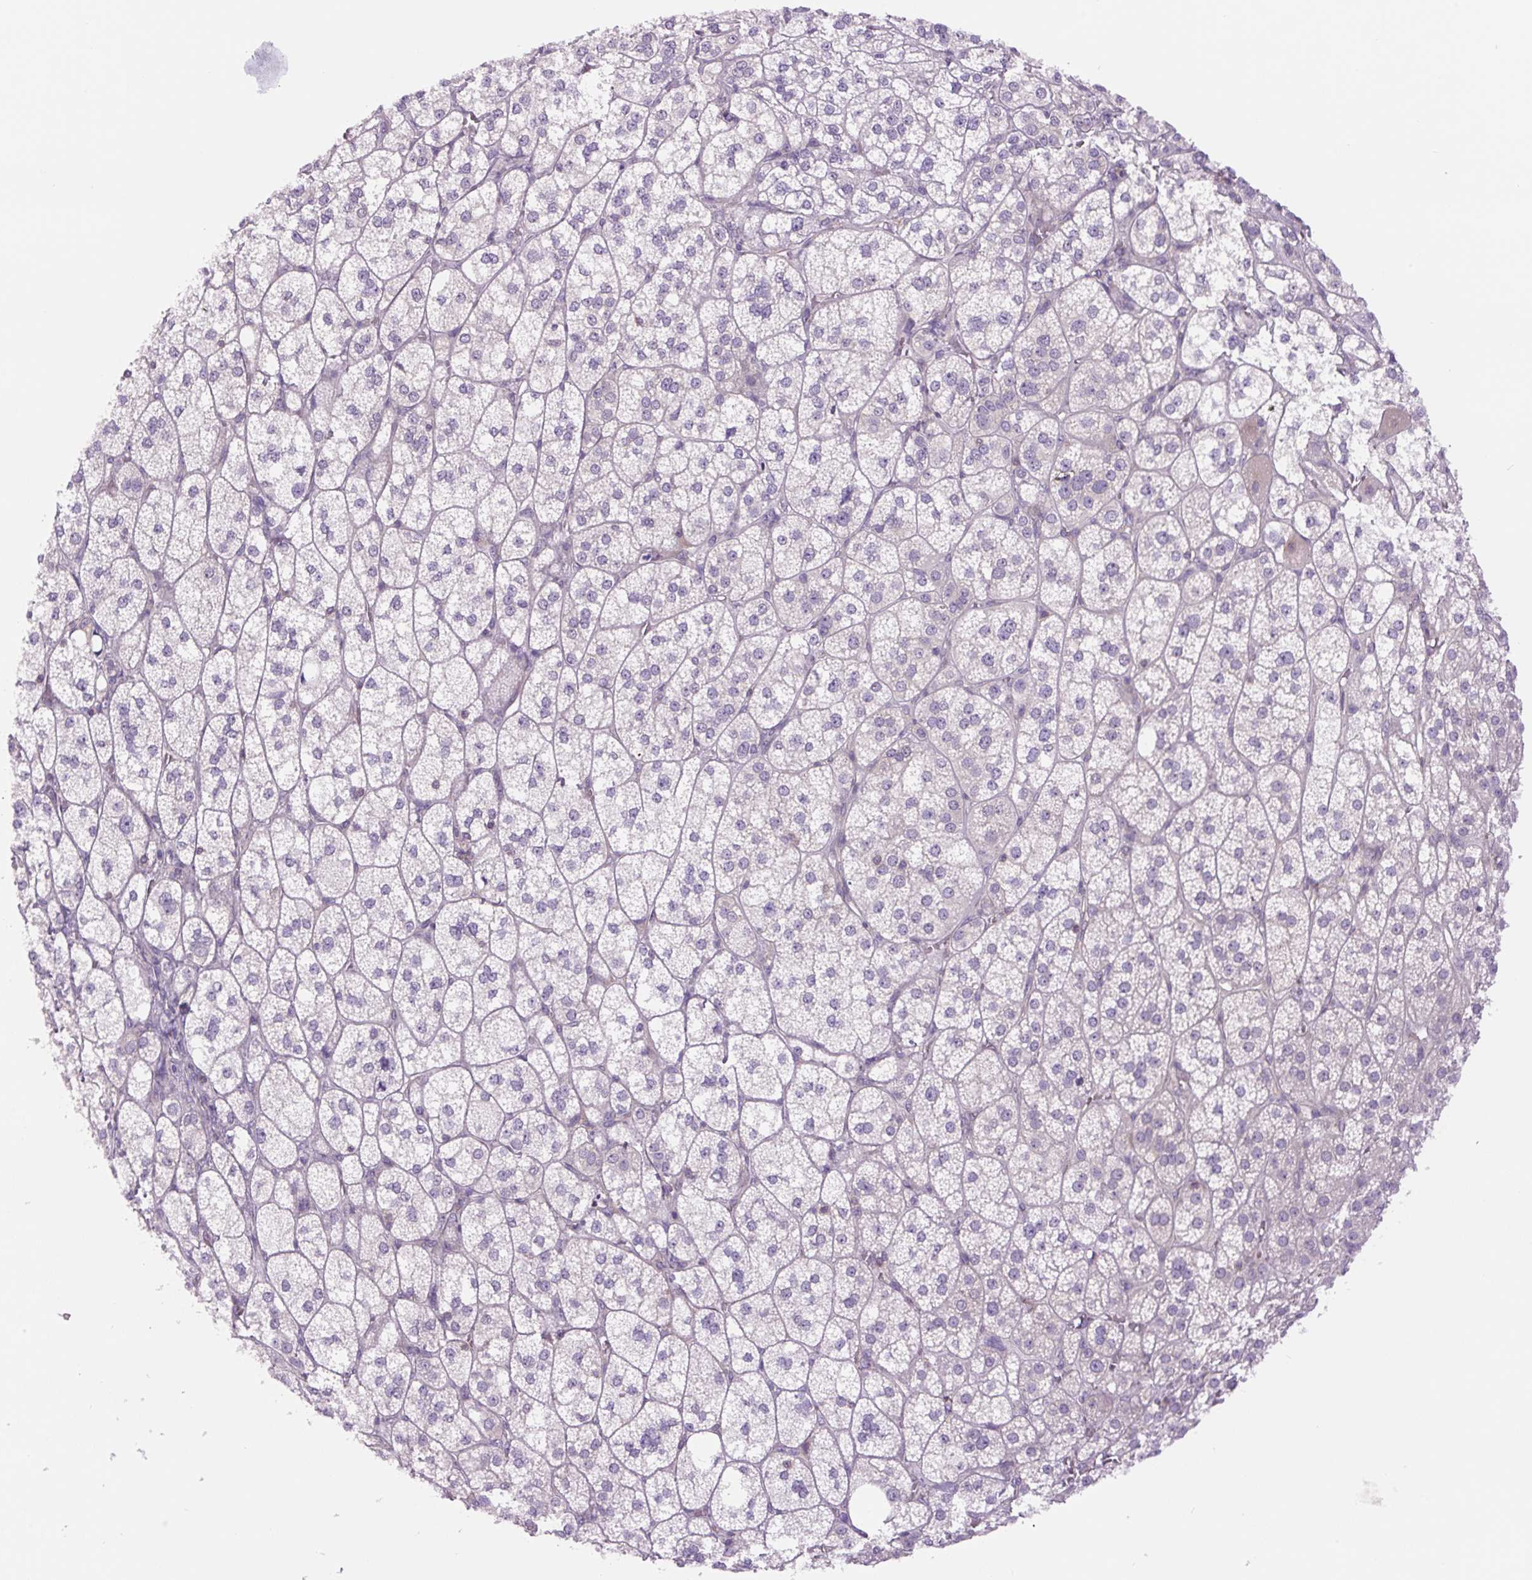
{"staining": {"intensity": "weak", "quantity": "<25%", "location": "cytoplasmic/membranous"}, "tissue": "adrenal gland", "cell_type": "Glandular cells", "image_type": "normal", "snomed": [{"axis": "morphology", "description": "Normal tissue, NOS"}, {"axis": "topography", "description": "Adrenal gland"}], "caption": "Immunohistochemistry micrograph of unremarkable human adrenal gland stained for a protein (brown), which displays no expression in glandular cells. (DAB IHC with hematoxylin counter stain).", "gene": "MINK1", "patient": {"sex": "female", "age": 60}}